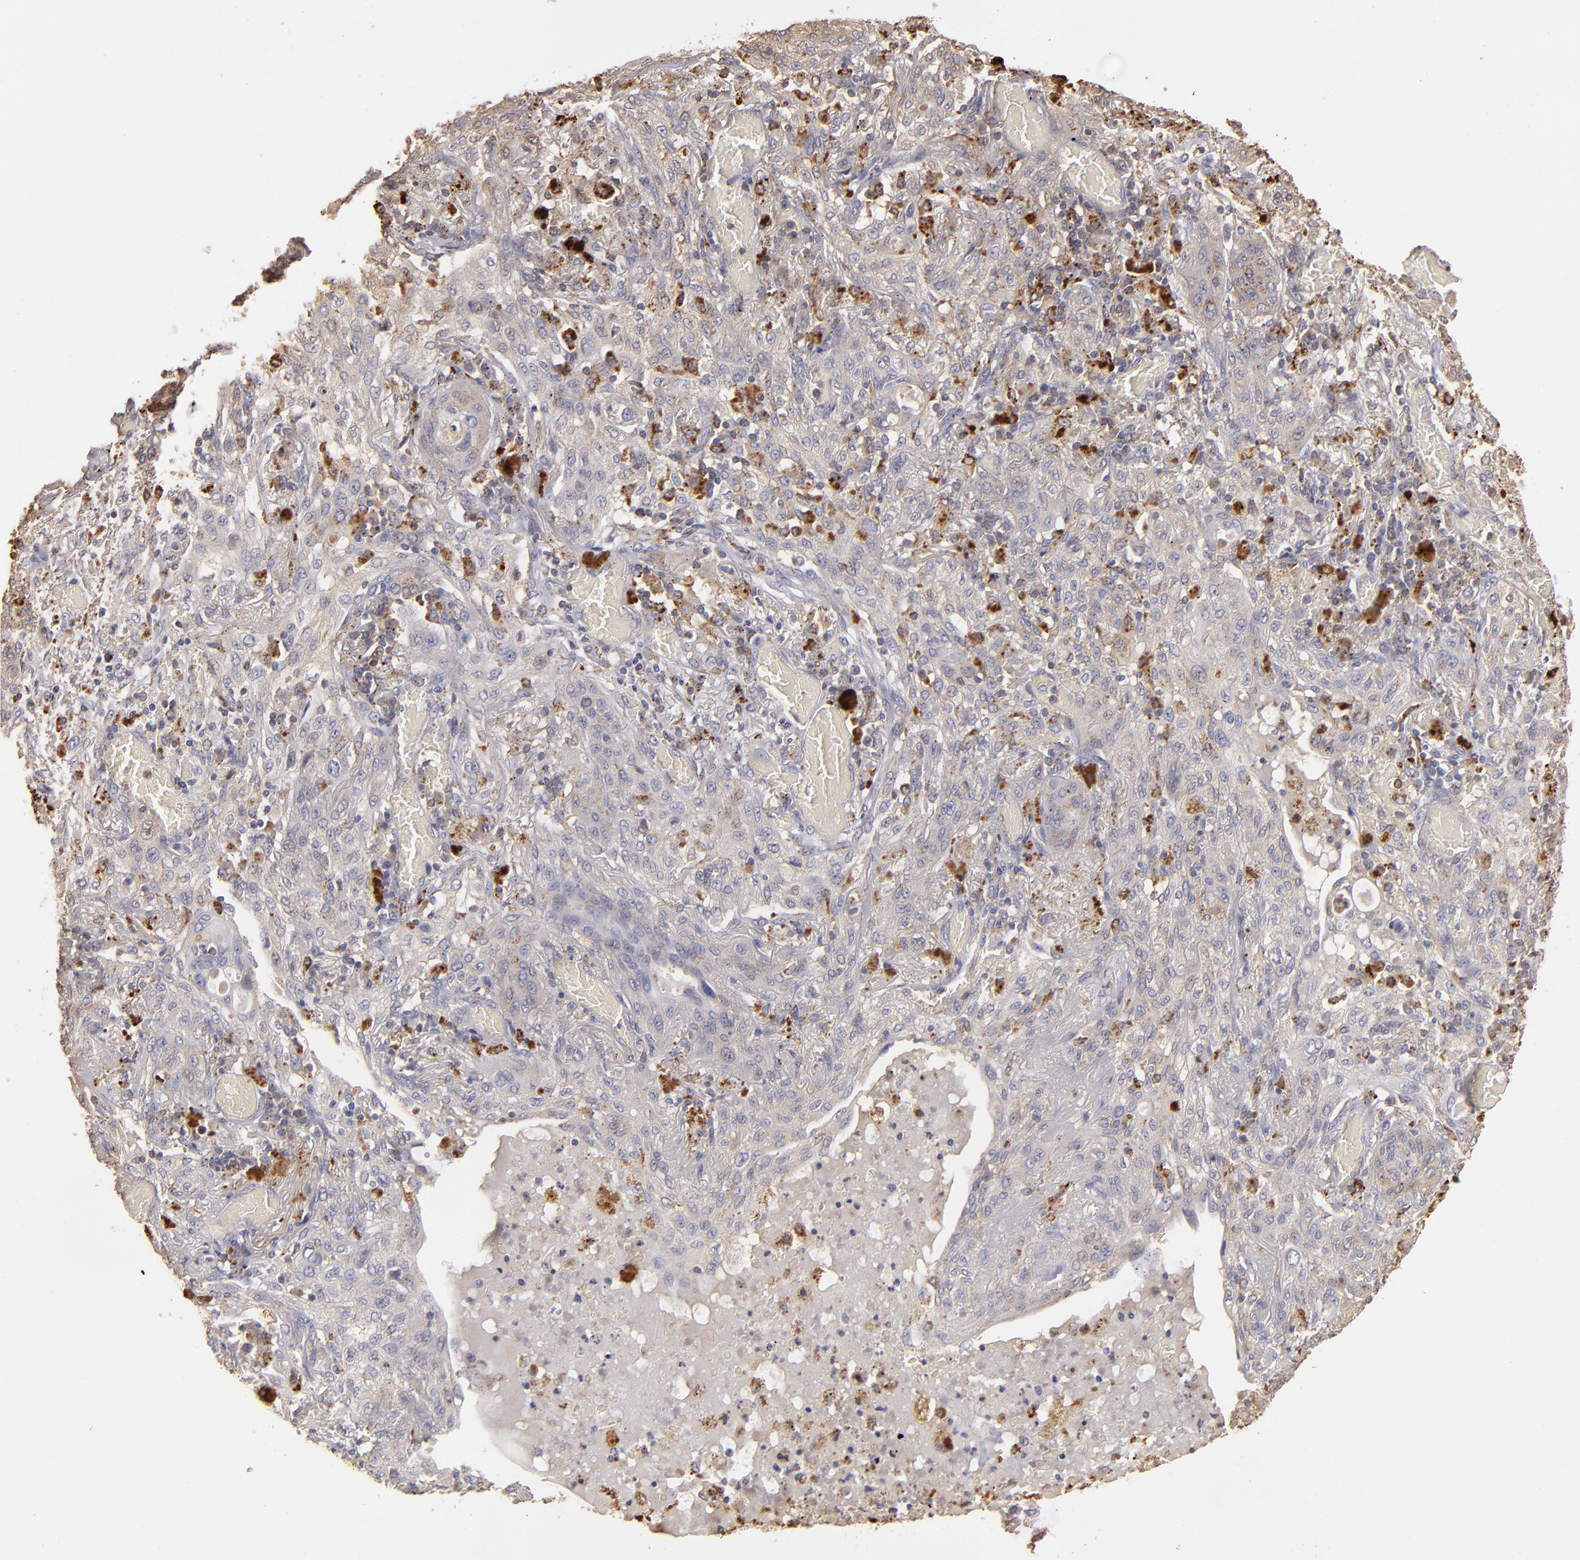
{"staining": {"intensity": "moderate", "quantity": "<25%", "location": "cytoplasmic/membranous"}, "tissue": "lung cancer", "cell_type": "Tumor cells", "image_type": "cancer", "snomed": [{"axis": "morphology", "description": "Squamous cell carcinoma, NOS"}, {"axis": "topography", "description": "Lung"}], "caption": "IHC (DAB (3,3'-diaminobenzidine)) staining of human lung squamous cell carcinoma reveals moderate cytoplasmic/membranous protein staining in about <25% of tumor cells.", "gene": "TRAF1", "patient": {"sex": "female", "age": 47}}